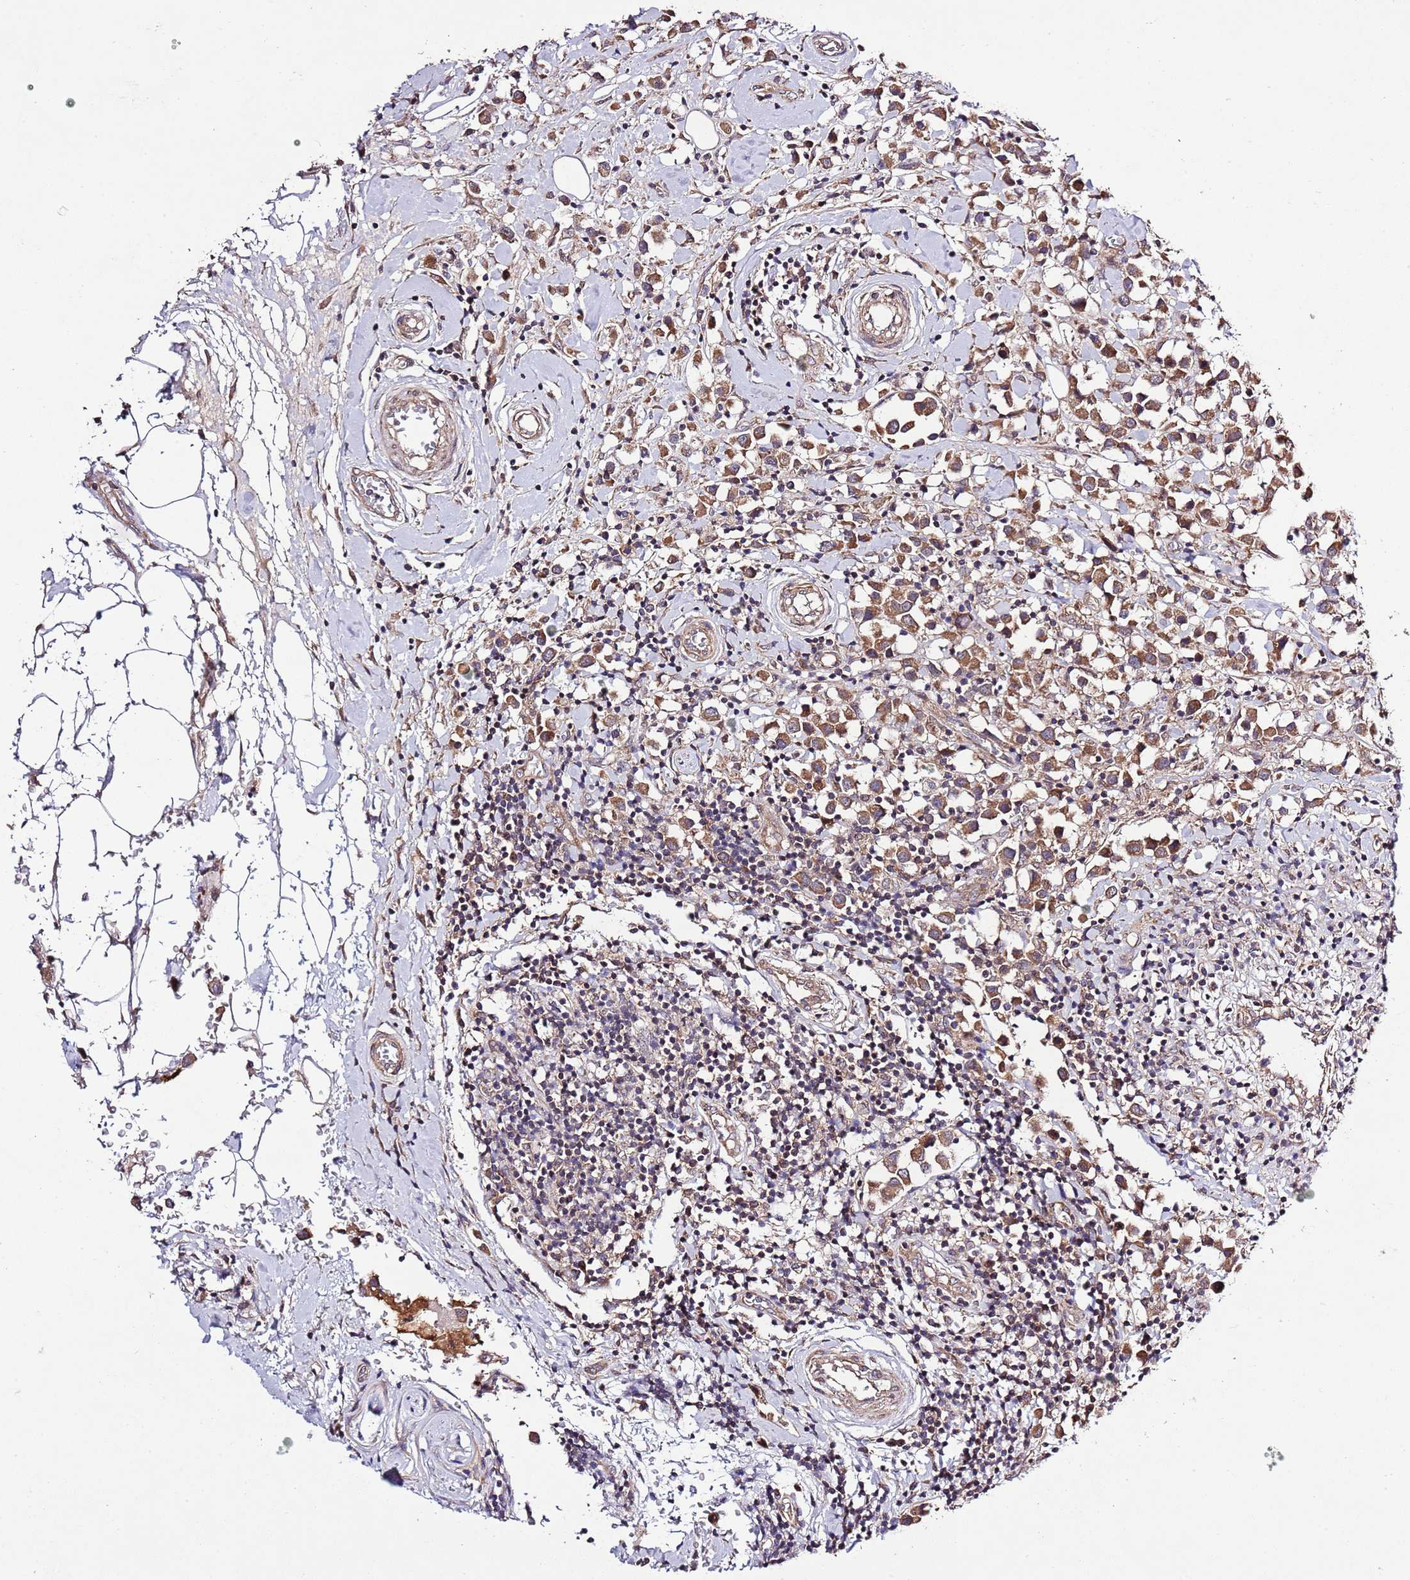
{"staining": {"intensity": "moderate", "quantity": ">75%", "location": "cytoplasmic/membranous"}, "tissue": "breast cancer", "cell_type": "Tumor cells", "image_type": "cancer", "snomed": [{"axis": "morphology", "description": "Duct carcinoma"}, {"axis": "topography", "description": "Breast"}], "caption": "Brown immunohistochemical staining in breast cancer reveals moderate cytoplasmic/membranous positivity in about >75% of tumor cells.", "gene": "MFNG", "patient": {"sex": "female", "age": 61}}